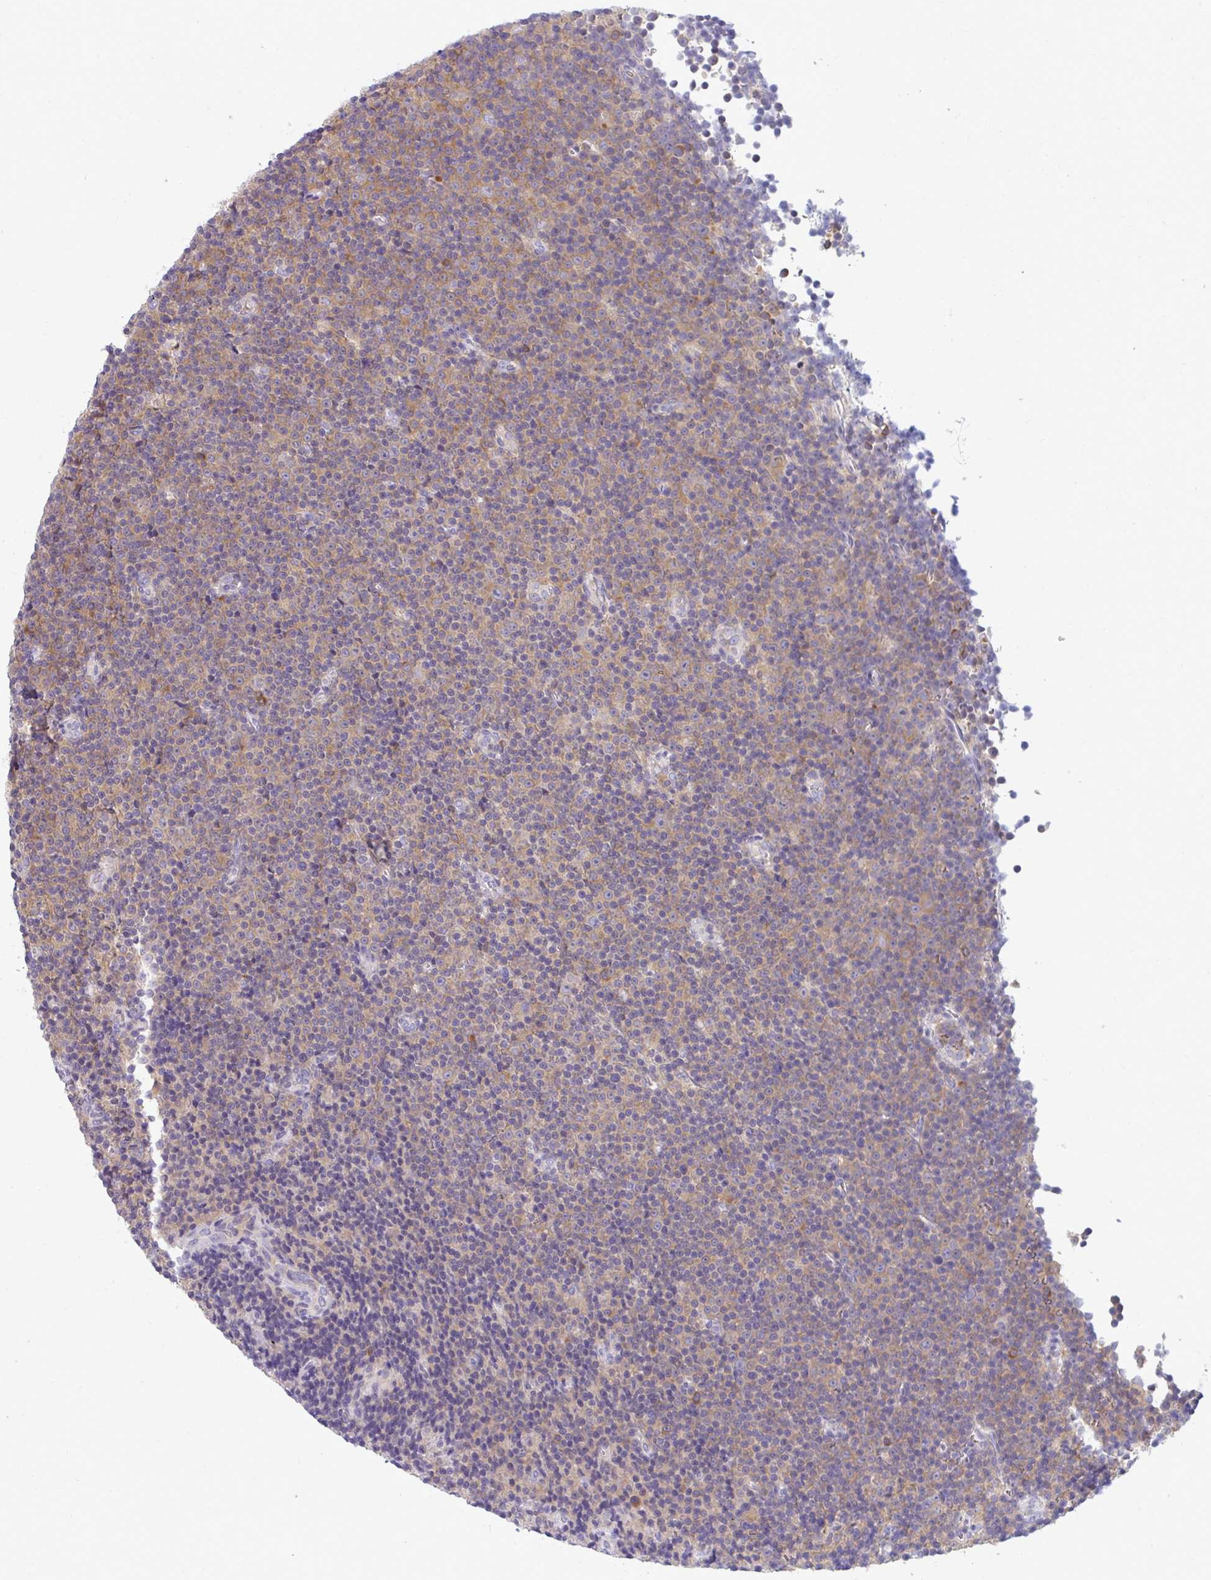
{"staining": {"intensity": "weak", "quantity": ">75%", "location": "cytoplasmic/membranous"}, "tissue": "lymphoma", "cell_type": "Tumor cells", "image_type": "cancer", "snomed": [{"axis": "morphology", "description": "Malignant lymphoma, non-Hodgkin's type, Low grade"}, {"axis": "topography", "description": "Lymph node"}], "caption": "A histopathology image of human lymphoma stained for a protein reveals weak cytoplasmic/membranous brown staining in tumor cells.", "gene": "SLC30A6", "patient": {"sex": "female", "age": 67}}